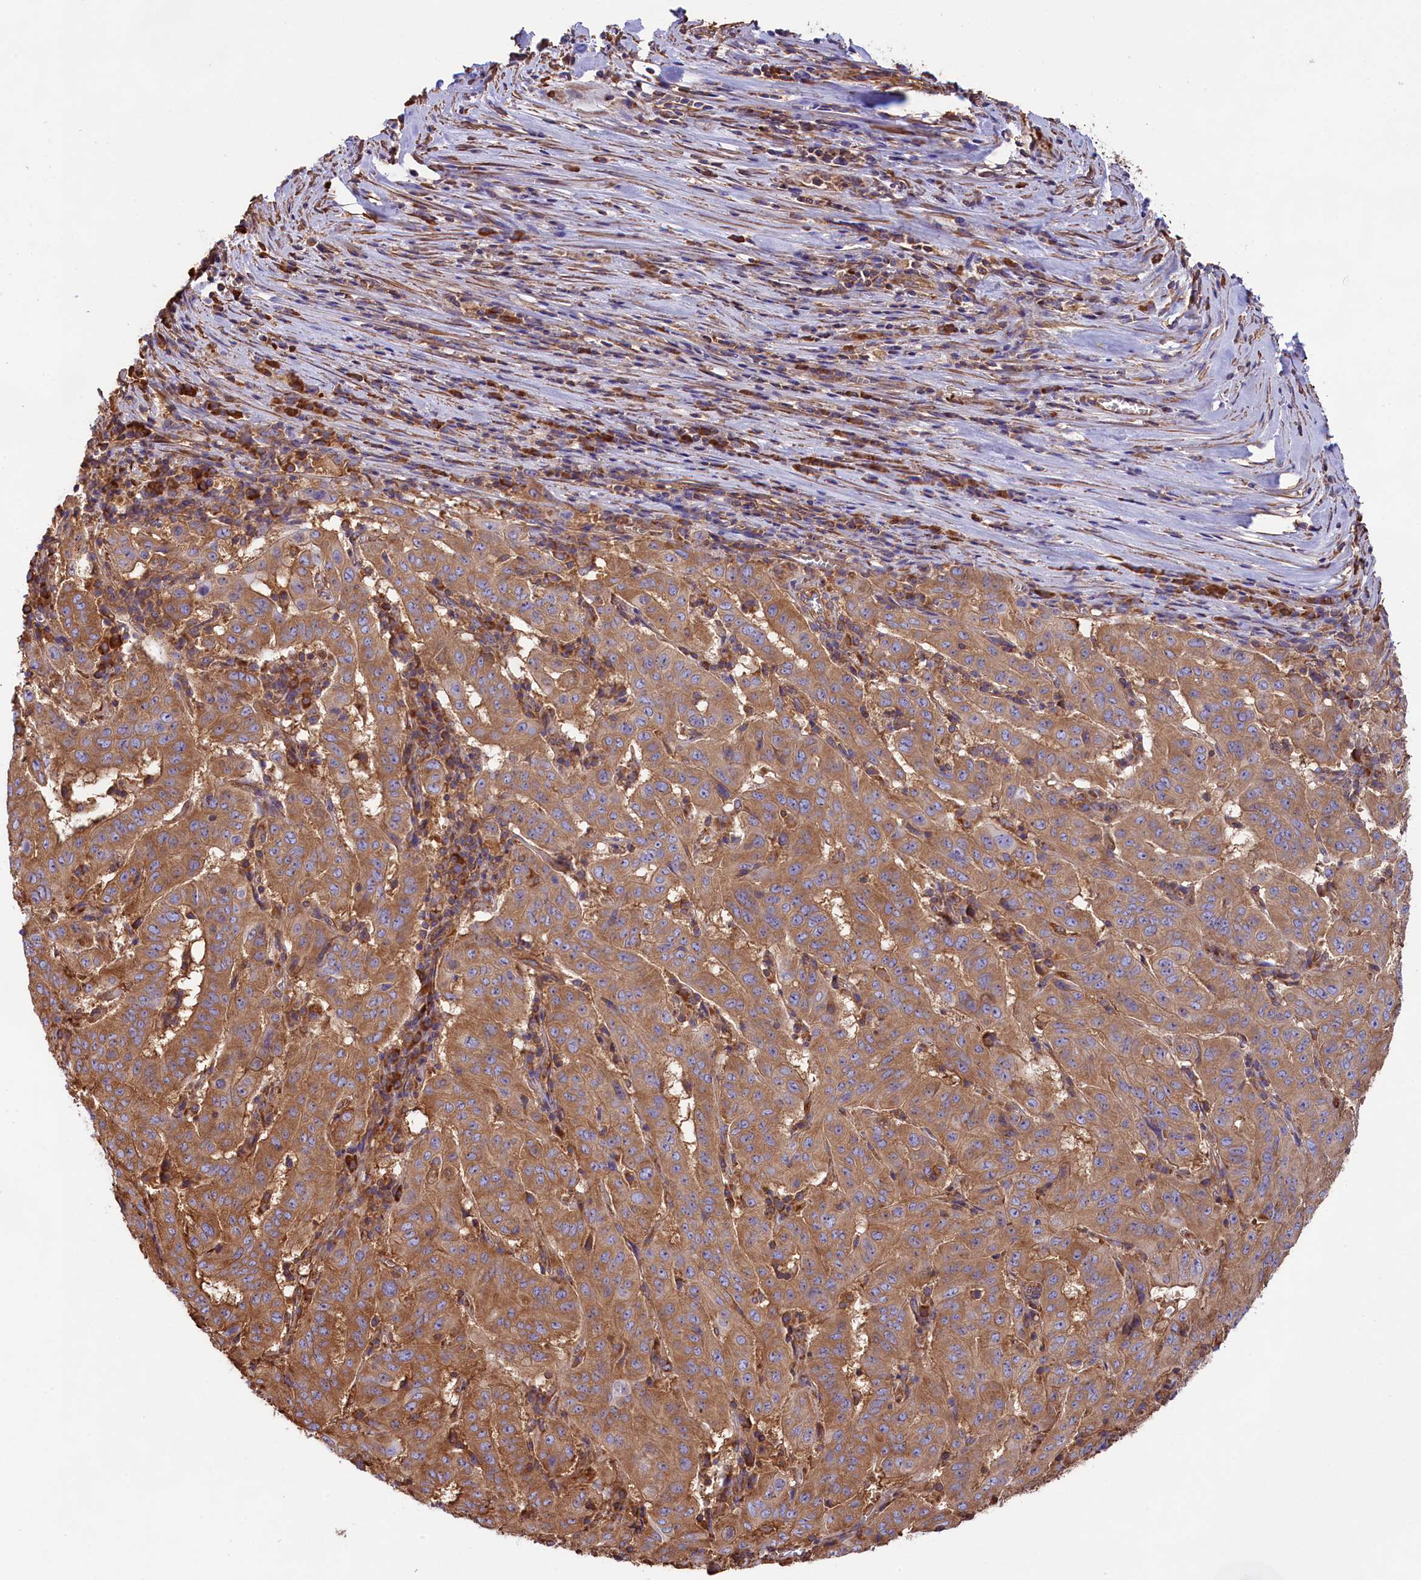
{"staining": {"intensity": "moderate", "quantity": ">75%", "location": "cytoplasmic/membranous"}, "tissue": "pancreatic cancer", "cell_type": "Tumor cells", "image_type": "cancer", "snomed": [{"axis": "morphology", "description": "Adenocarcinoma, NOS"}, {"axis": "topography", "description": "Pancreas"}], "caption": "Immunohistochemical staining of pancreatic cancer (adenocarcinoma) reveals medium levels of moderate cytoplasmic/membranous protein expression in approximately >75% of tumor cells. (DAB IHC with brightfield microscopy, high magnification).", "gene": "GYS1", "patient": {"sex": "male", "age": 63}}